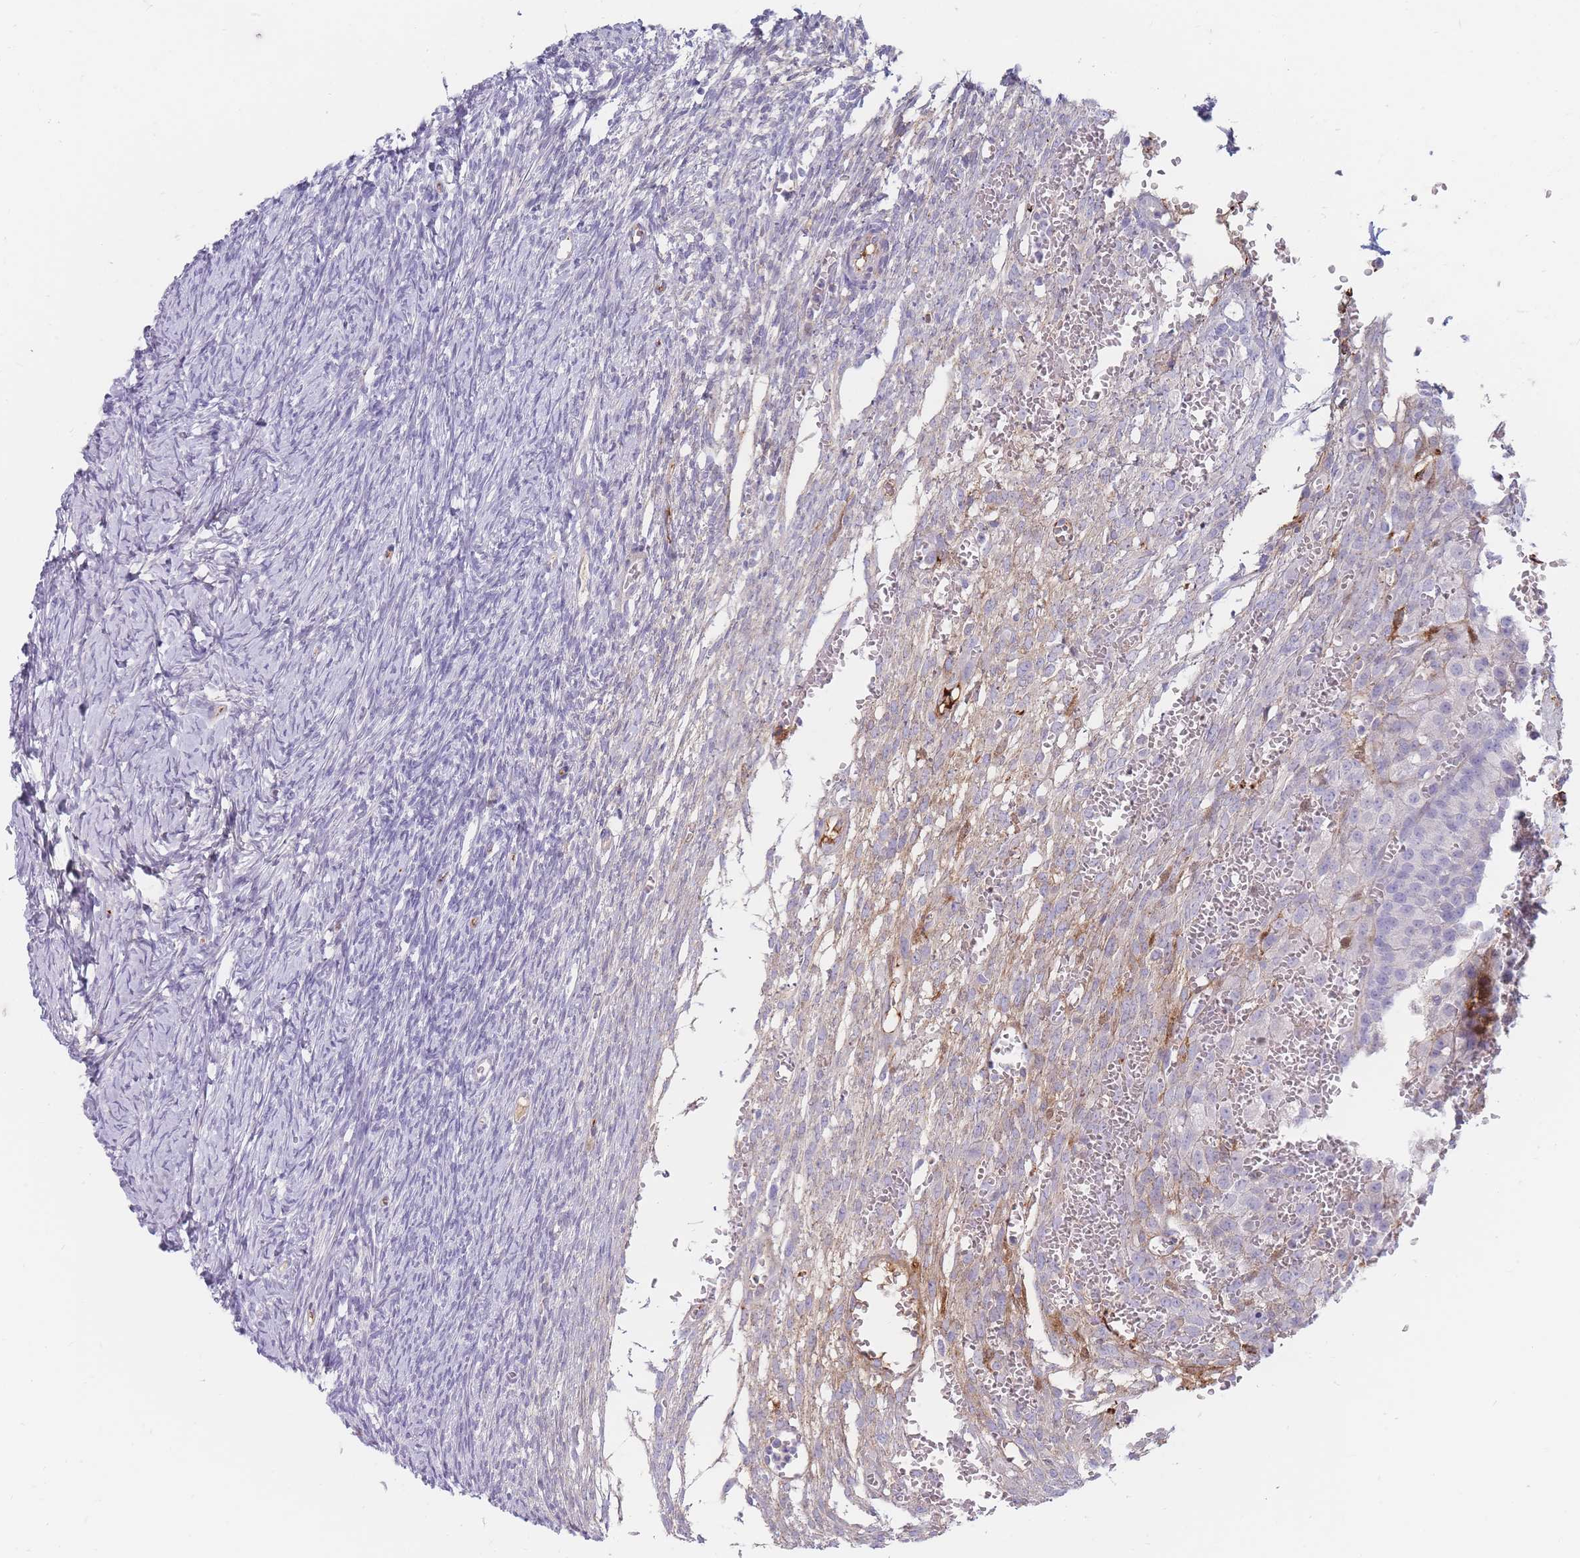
{"staining": {"intensity": "negative", "quantity": "none", "location": "none"}, "tissue": "ovary", "cell_type": "Ovarian stroma cells", "image_type": "normal", "snomed": [{"axis": "morphology", "description": "Normal tissue, NOS"}, {"axis": "topography", "description": "Ovary"}], "caption": "This is a histopathology image of immunohistochemistry staining of unremarkable ovary, which shows no positivity in ovarian stroma cells.", "gene": "PRG4", "patient": {"sex": "female", "age": 39}}